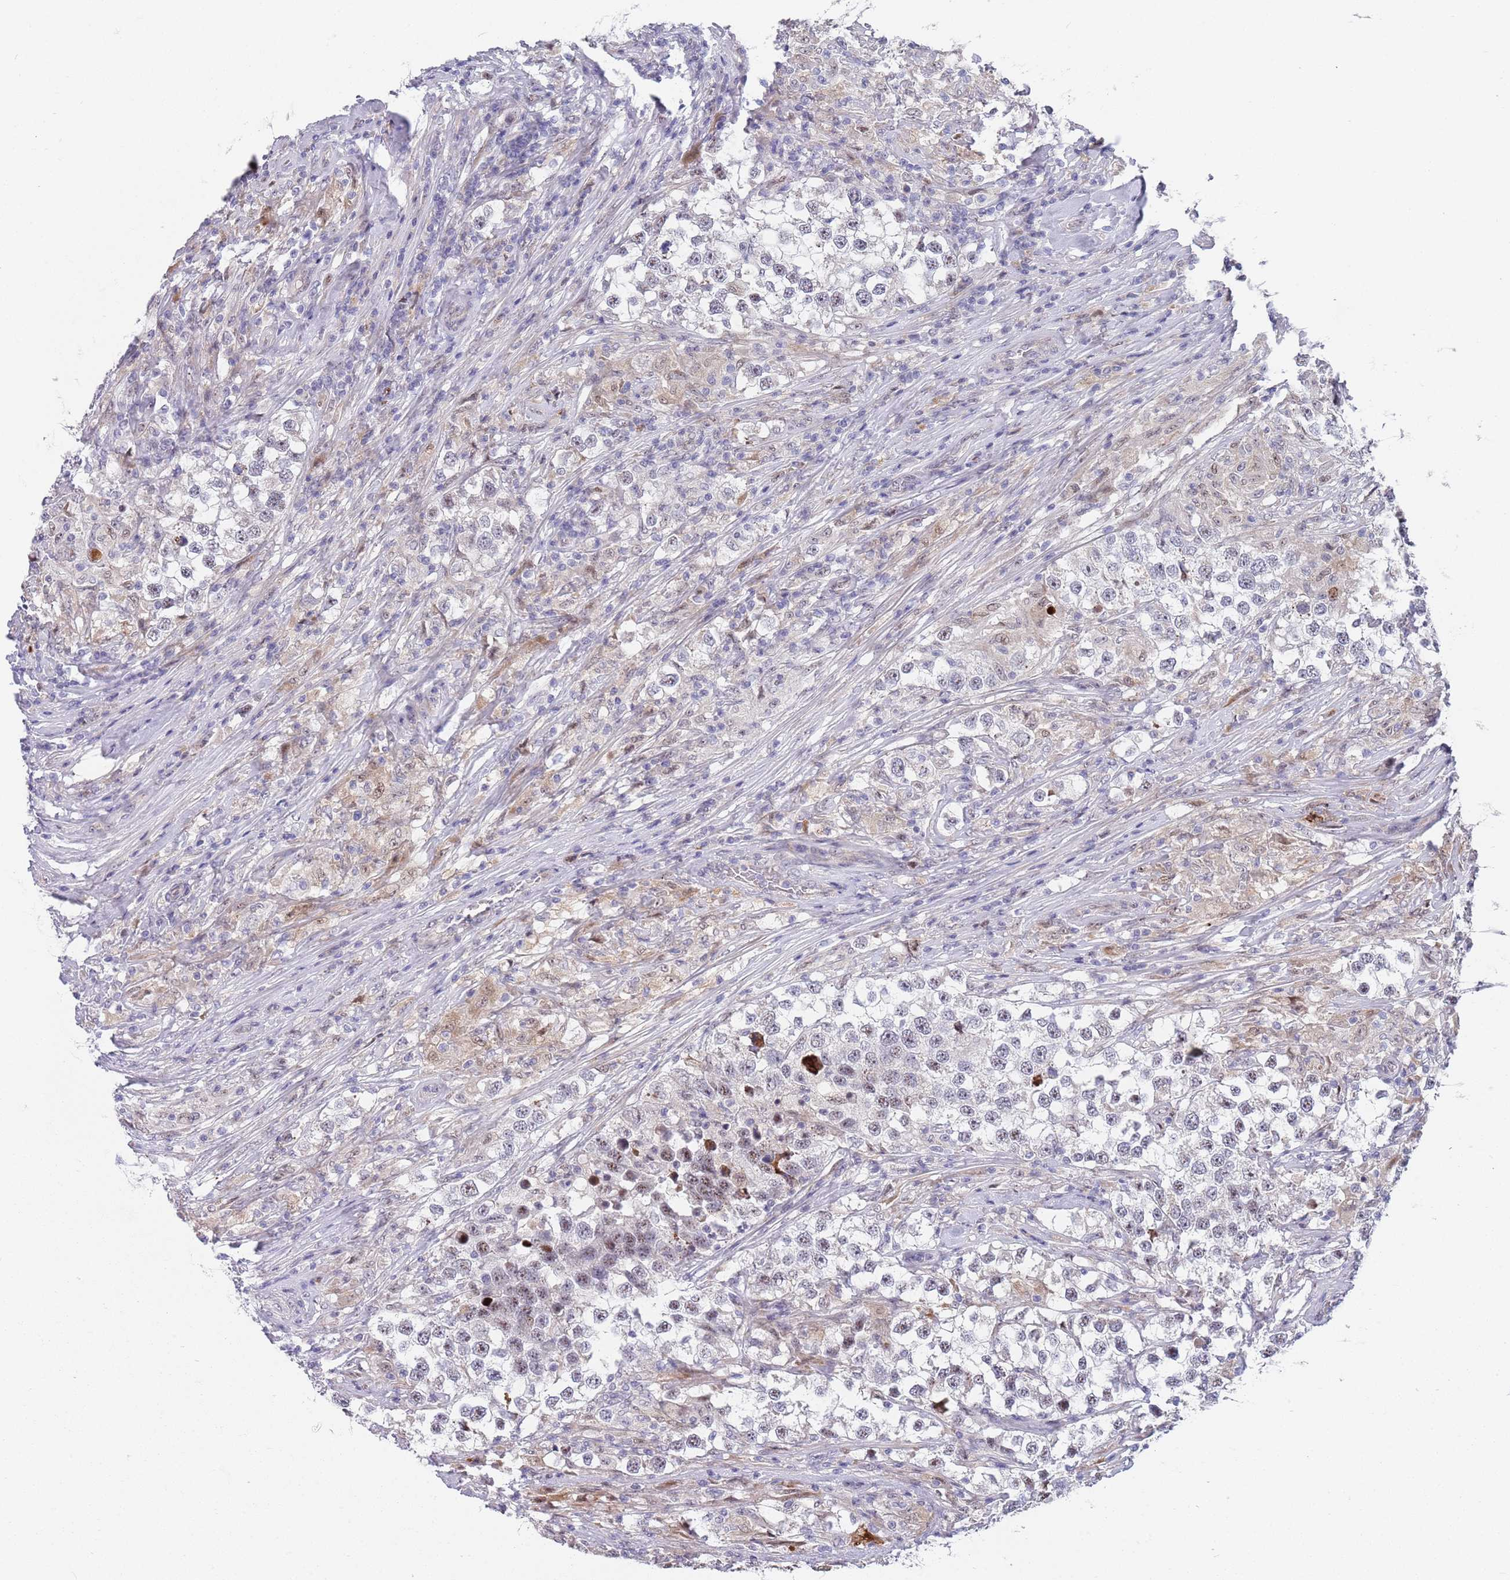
{"staining": {"intensity": "weak", "quantity": "<25%", "location": "nuclear"}, "tissue": "testis cancer", "cell_type": "Tumor cells", "image_type": "cancer", "snomed": [{"axis": "morphology", "description": "Seminoma, NOS"}, {"axis": "topography", "description": "Testis"}], "caption": "Tumor cells are negative for brown protein staining in testis cancer (seminoma).", "gene": "PLCL2", "patient": {"sex": "male", "age": 46}}